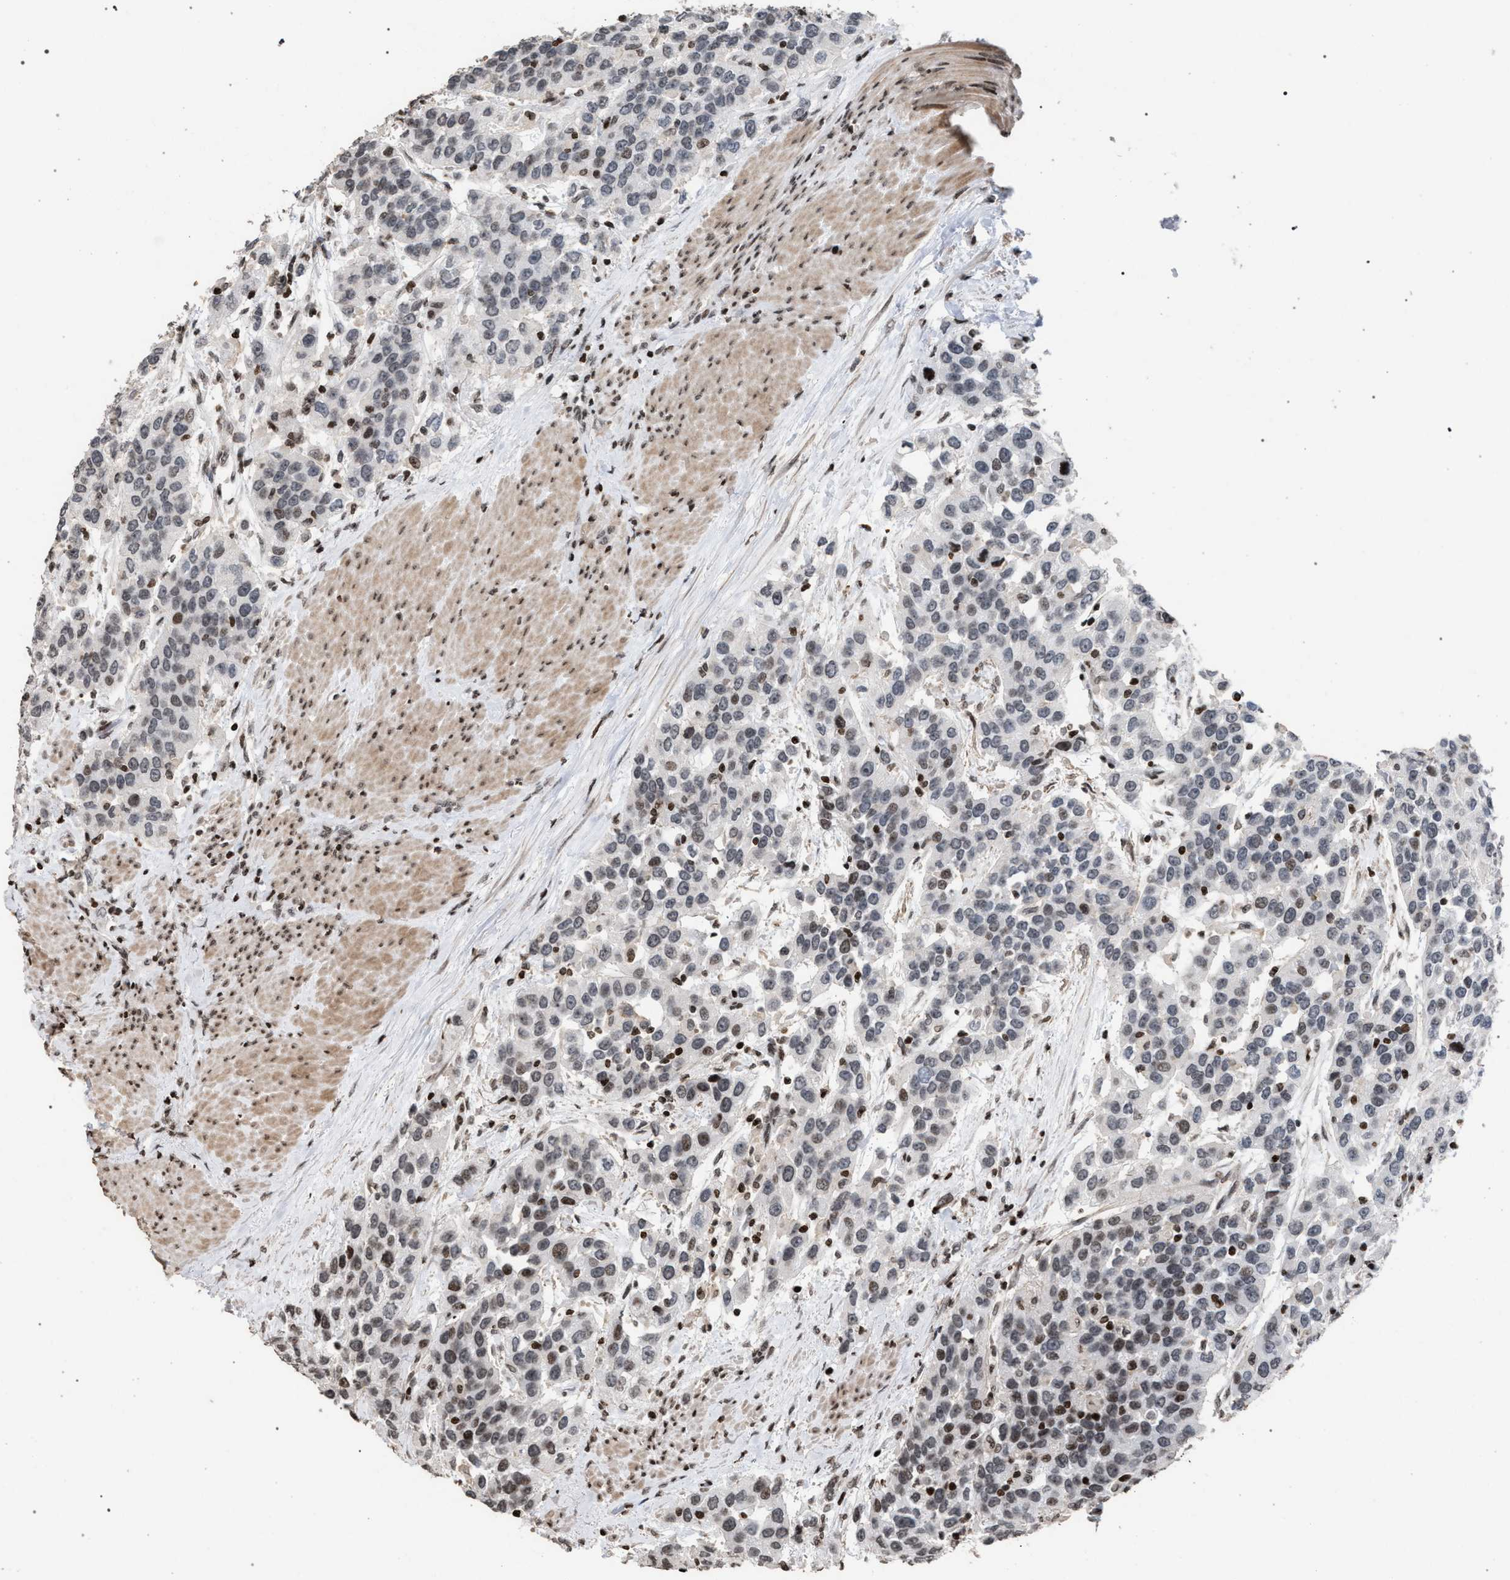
{"staining": {"intensity": "moderate", "quantity": "<25%", "location": "nuclear"}, "tissue": "urothelial cancer", "cell_type": "Tumor cells", "image_type": "cancer", "snomed": [{"axis": "morphology", "description": "Urothelial carcinoma, High grade"}, {"axis": "topography", "description": "Urinary bladder"}], "caption": "Tumor cells display low levels of moderate nuclear positivity in approximately <25% of cells in human urothelial carcinoma (high-grade).", "gene": "FOXD3", "patient": {"sex": "female", "age": 80}}